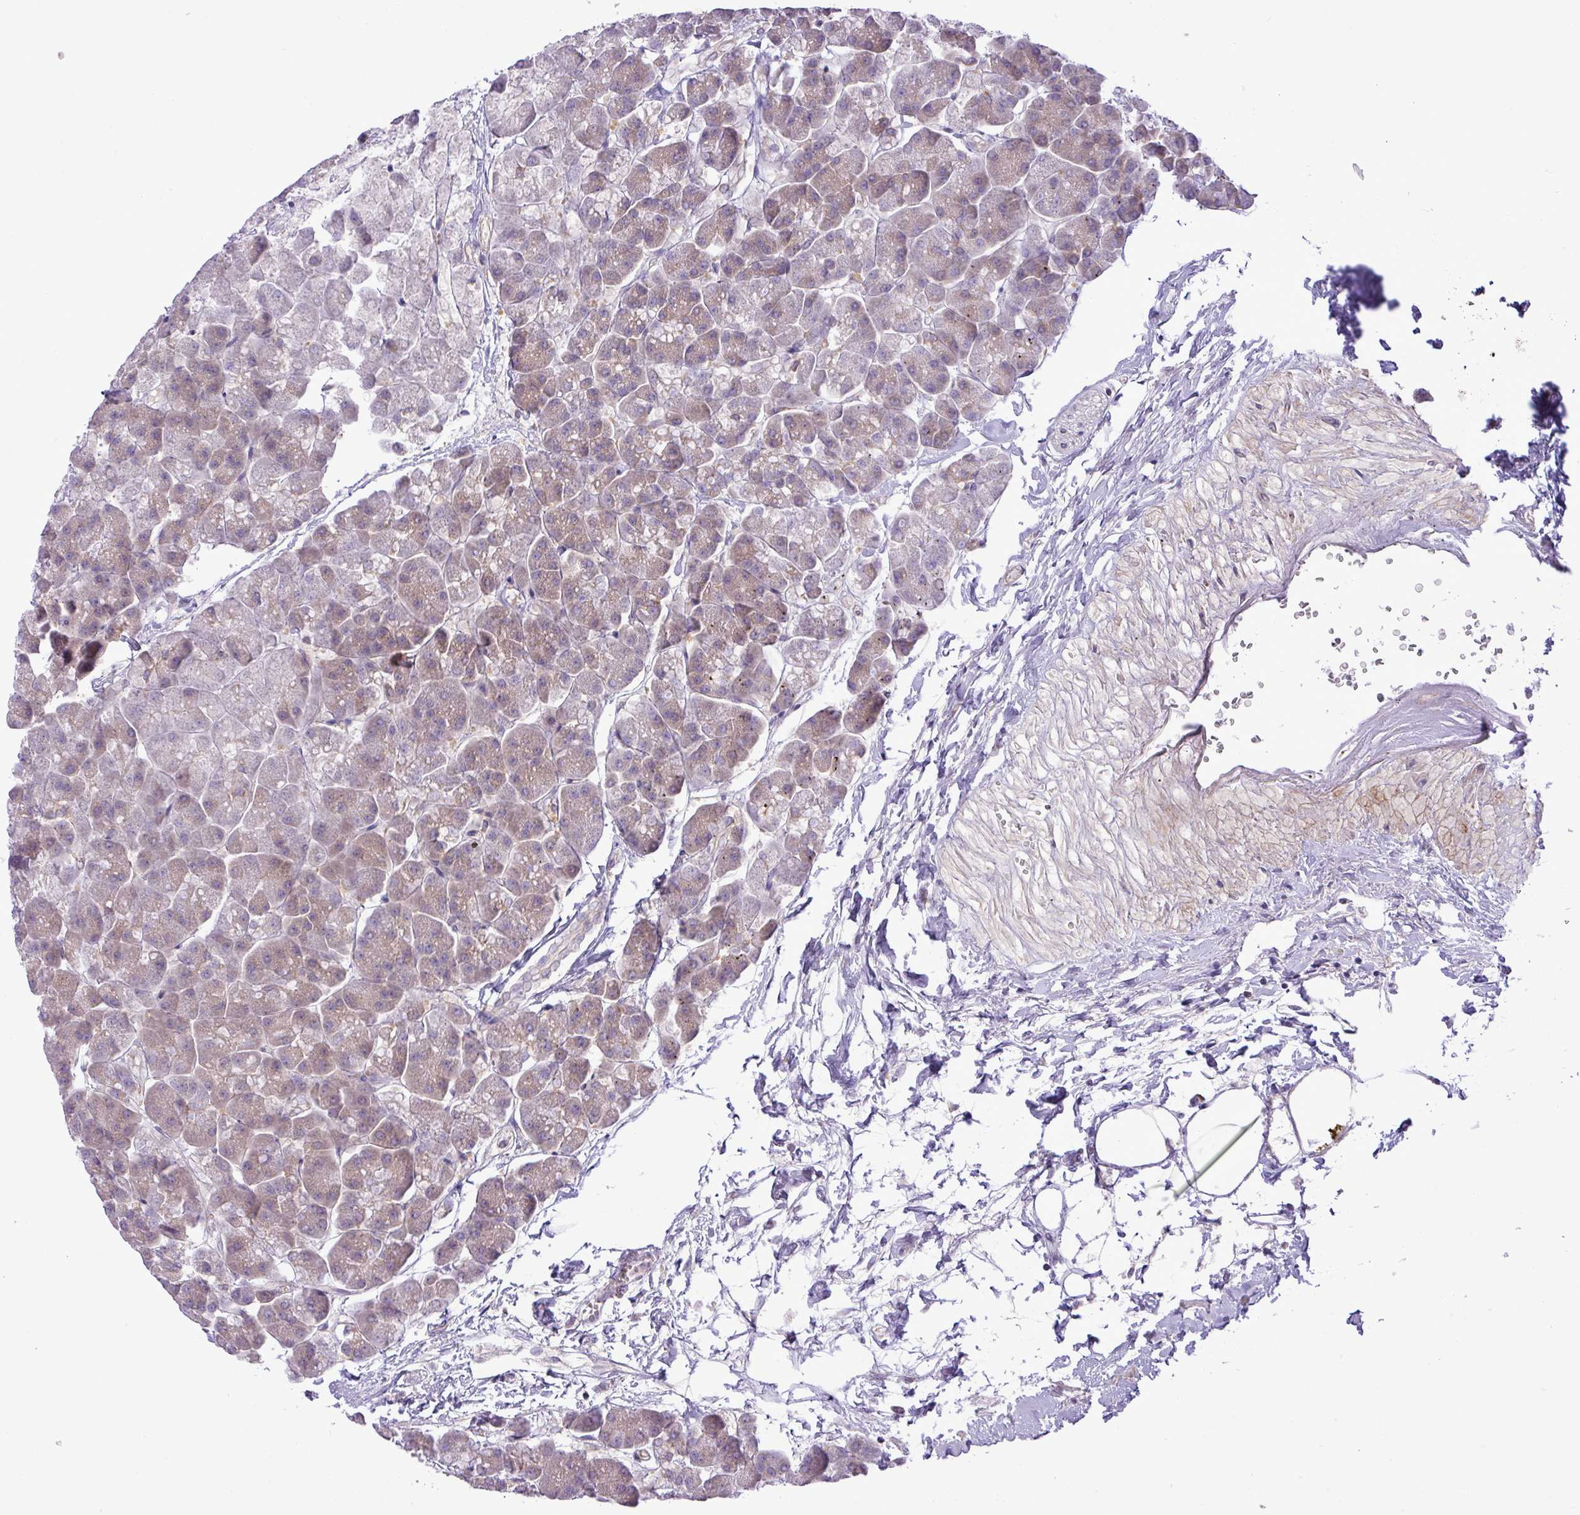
{"staining": {"intensity": "moderate", "quantity": "25%-75%", "location": "cytoplasmic/membranous"}, "tissue": "pancreas", "cell_type": "Exocrine glandular cells", "image_type": "normal", "snomed": [{"axis": "morphology", "description": "Normal tissue, NOS"}, {"axis": "topography", "description": "Pancreas"}, {"axis": "topography", "description": "Peripheral nerve tissue"}], "caption": "Immunohistochemistry (IHC) of normal human pancreas shows medium levels of moderate cytoplasmic/membranous staining in about 25%-75% of exocrine glandular cells.", "gene": "FAM222B", "patient": {"sex": "male", "age": 54}}